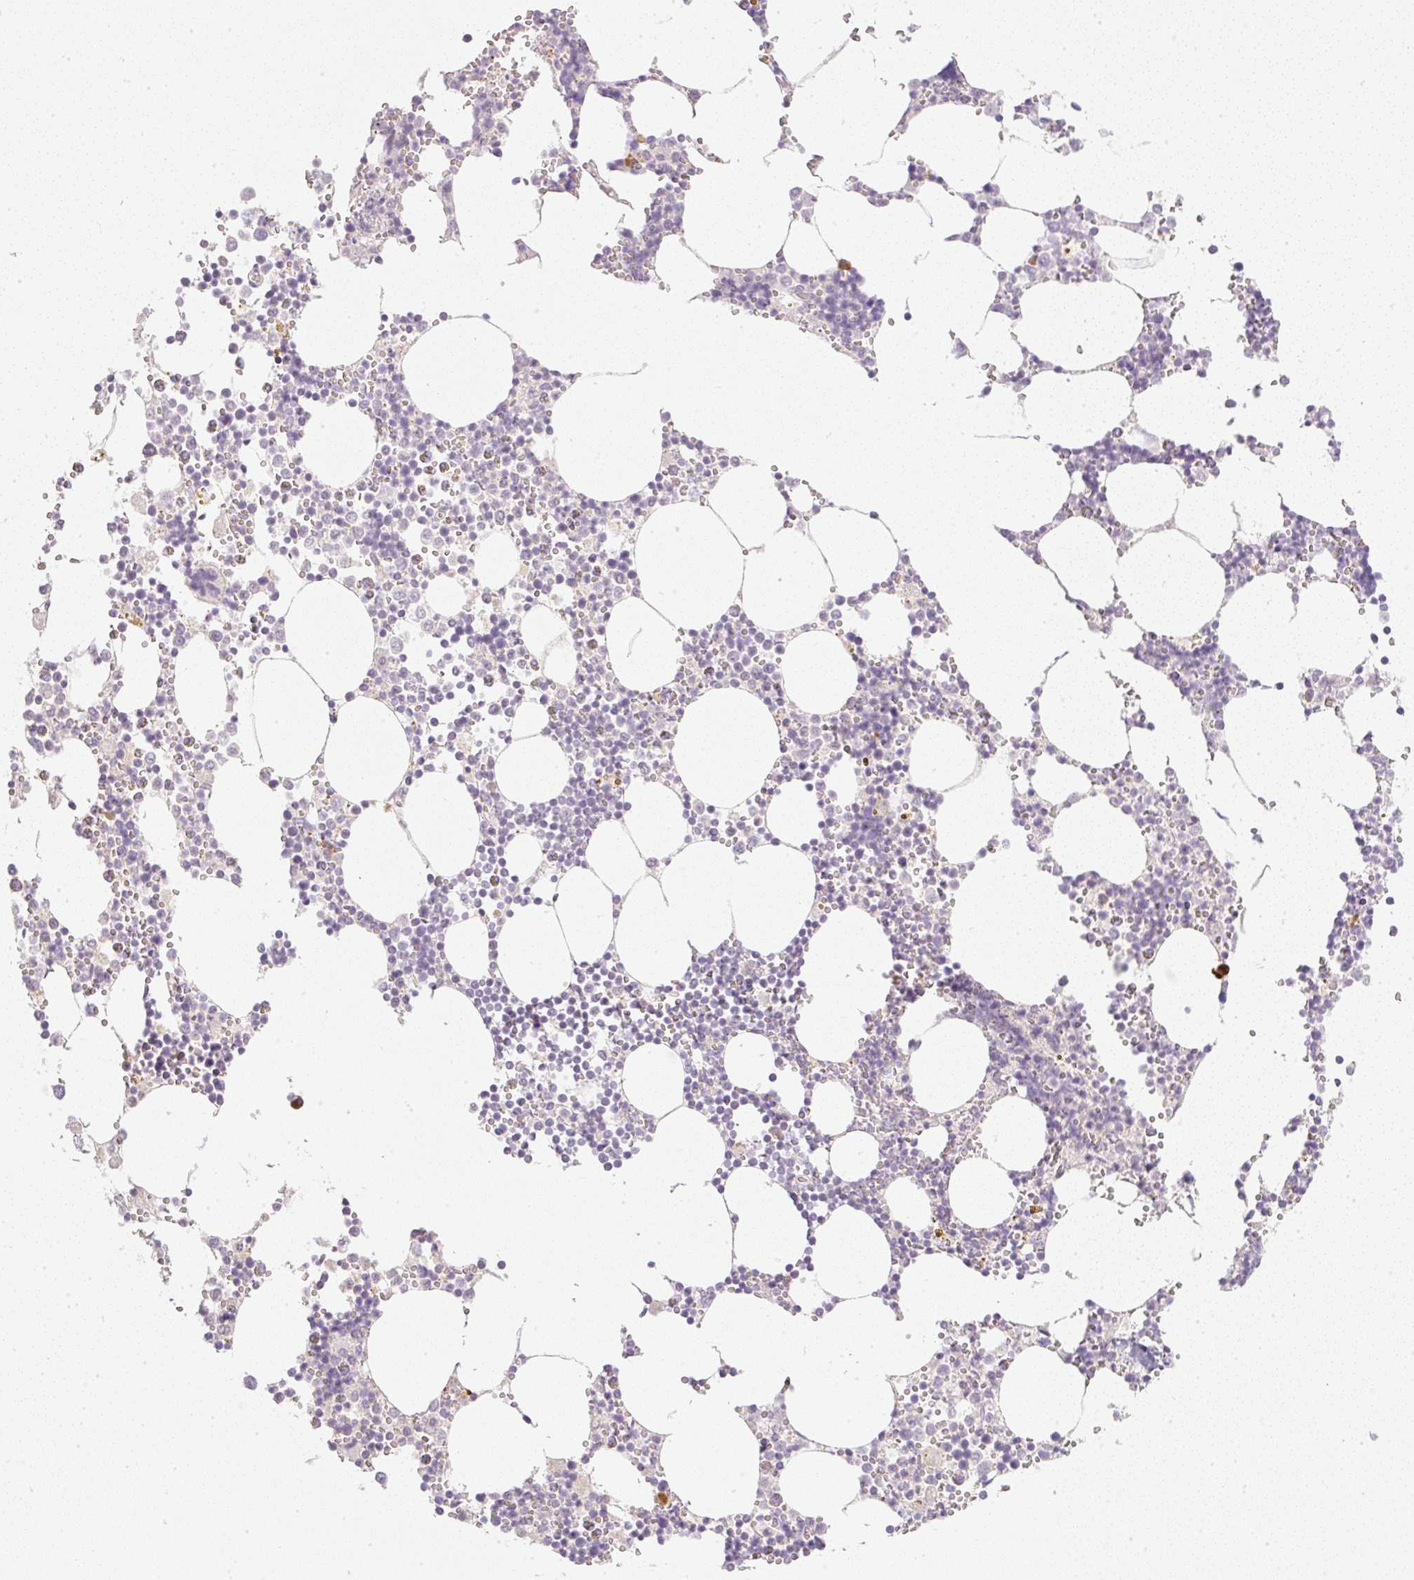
{"staining": {"intensity": "negative", "quantity": "none", "location": "none"}, "tissue": "bone marrow", "cell_type": "Hematopoietic cells", "image_type": "normal", "snomed": [{"axis": "morphology", "description": "Normal tissue, NOS"}, {"axis": "topography", "description": "Bone marrow"}], "caption": "The micrograph demonstrates no significant staining in hematopoietic cells of bone marrow. (Brightfield microscopy of DAB immunohistochemistry (IHC) at high magnification).", "gene": "AAR2", "patient": {"sex": "male", "age": 54}}